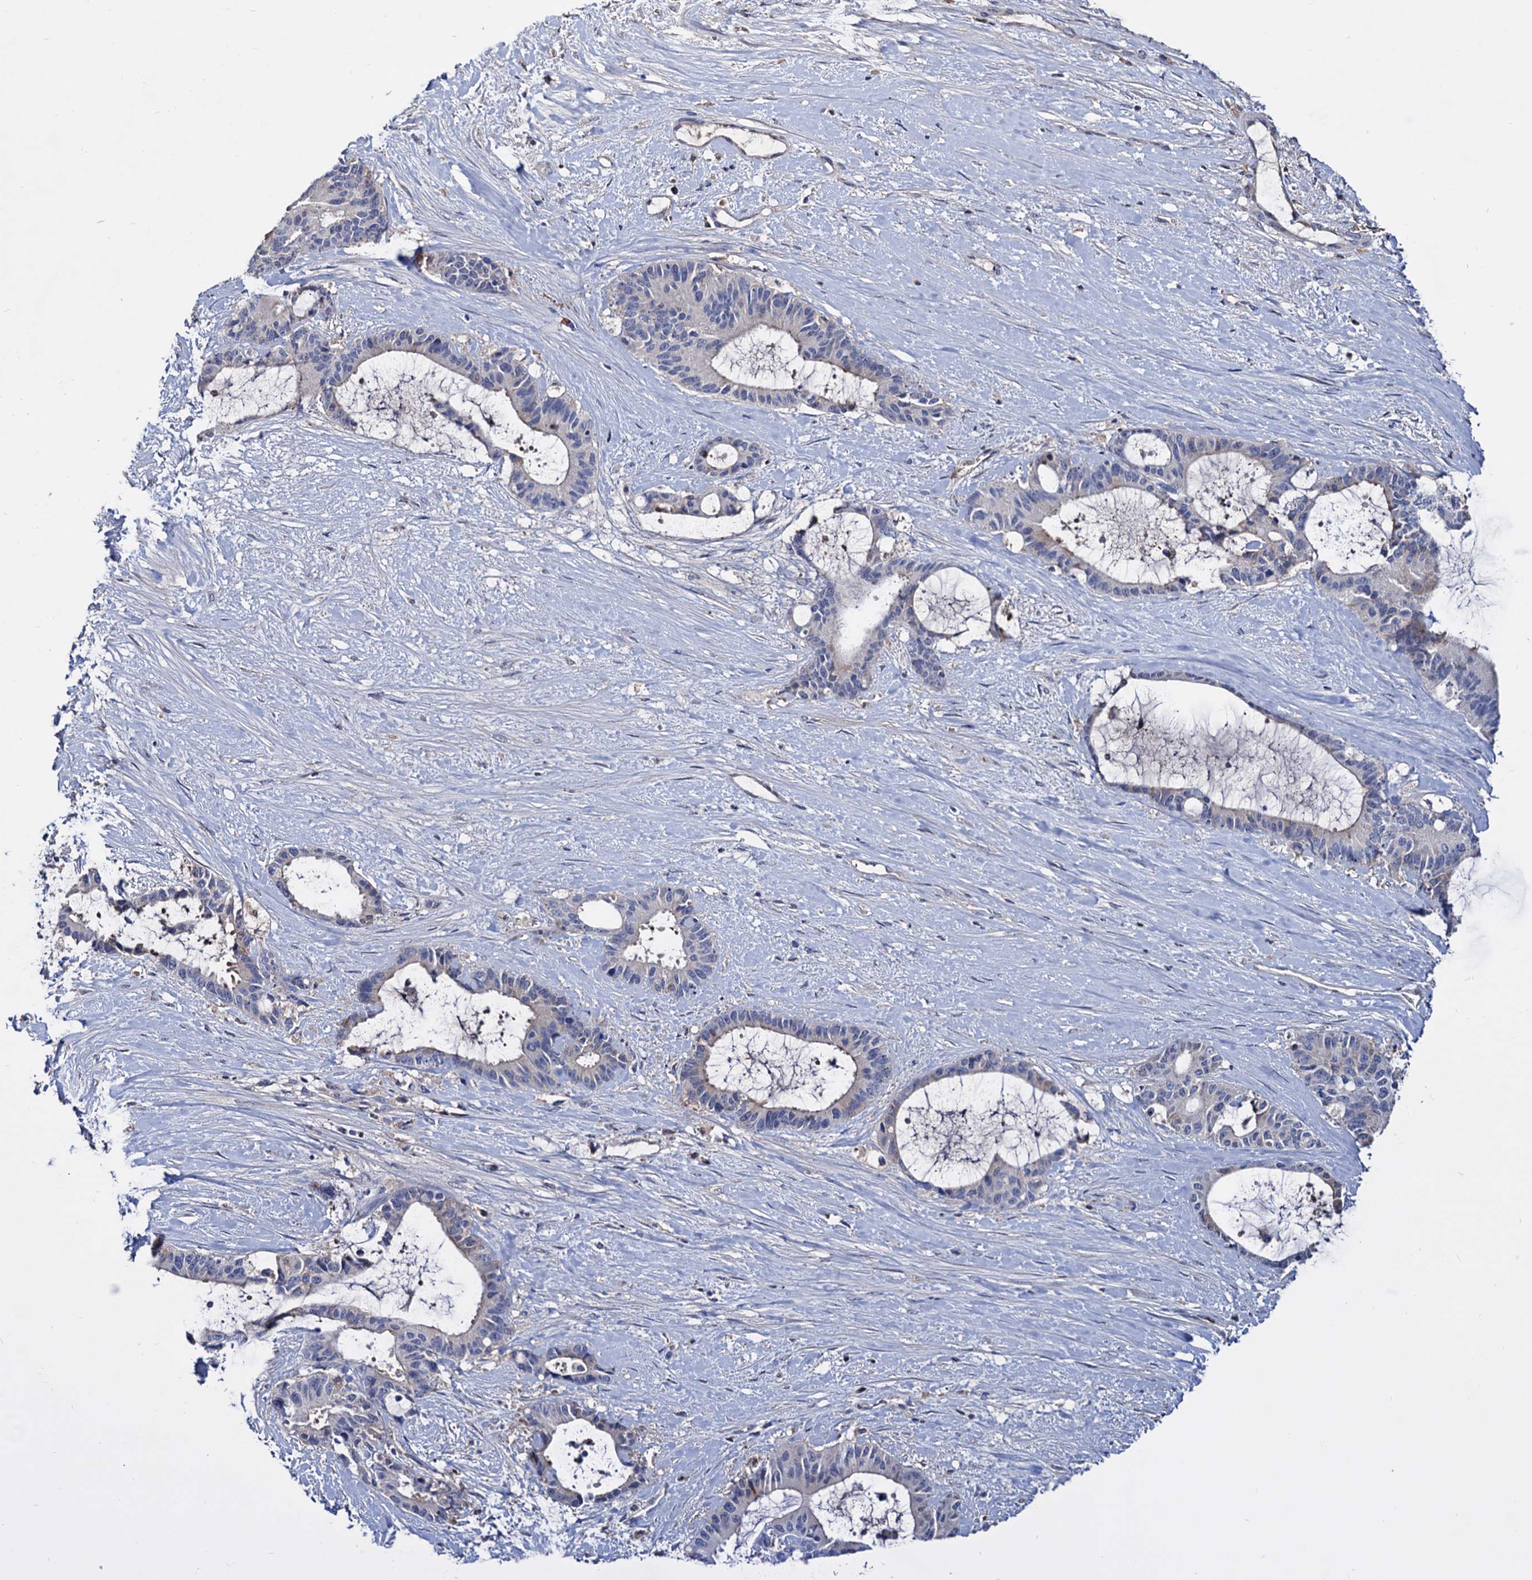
{"staining": {"intensity": "negative", "quantity": "none", "location": "none"}, "tissue": "liver cancer", "cell_type": "Tumor cells", "image_type": "cancer", "snomed": [{"axis": "morphology", "description": "Normal tissue, NOS"}, {"axis": "morphology", "description": "Cholangiocarcinoma"}, {"axis": "topography", "description": "Liver"}, {"axis": "topography", "description": "Peripheral nerve tissue"}], "caption": "Immunohistochemistry (IHC) of human liver cholangiocarcinoma exhibits no expression in tumor cells.", "gene": "NPAS4", "patient": {"sex": "female", "age": 73}}